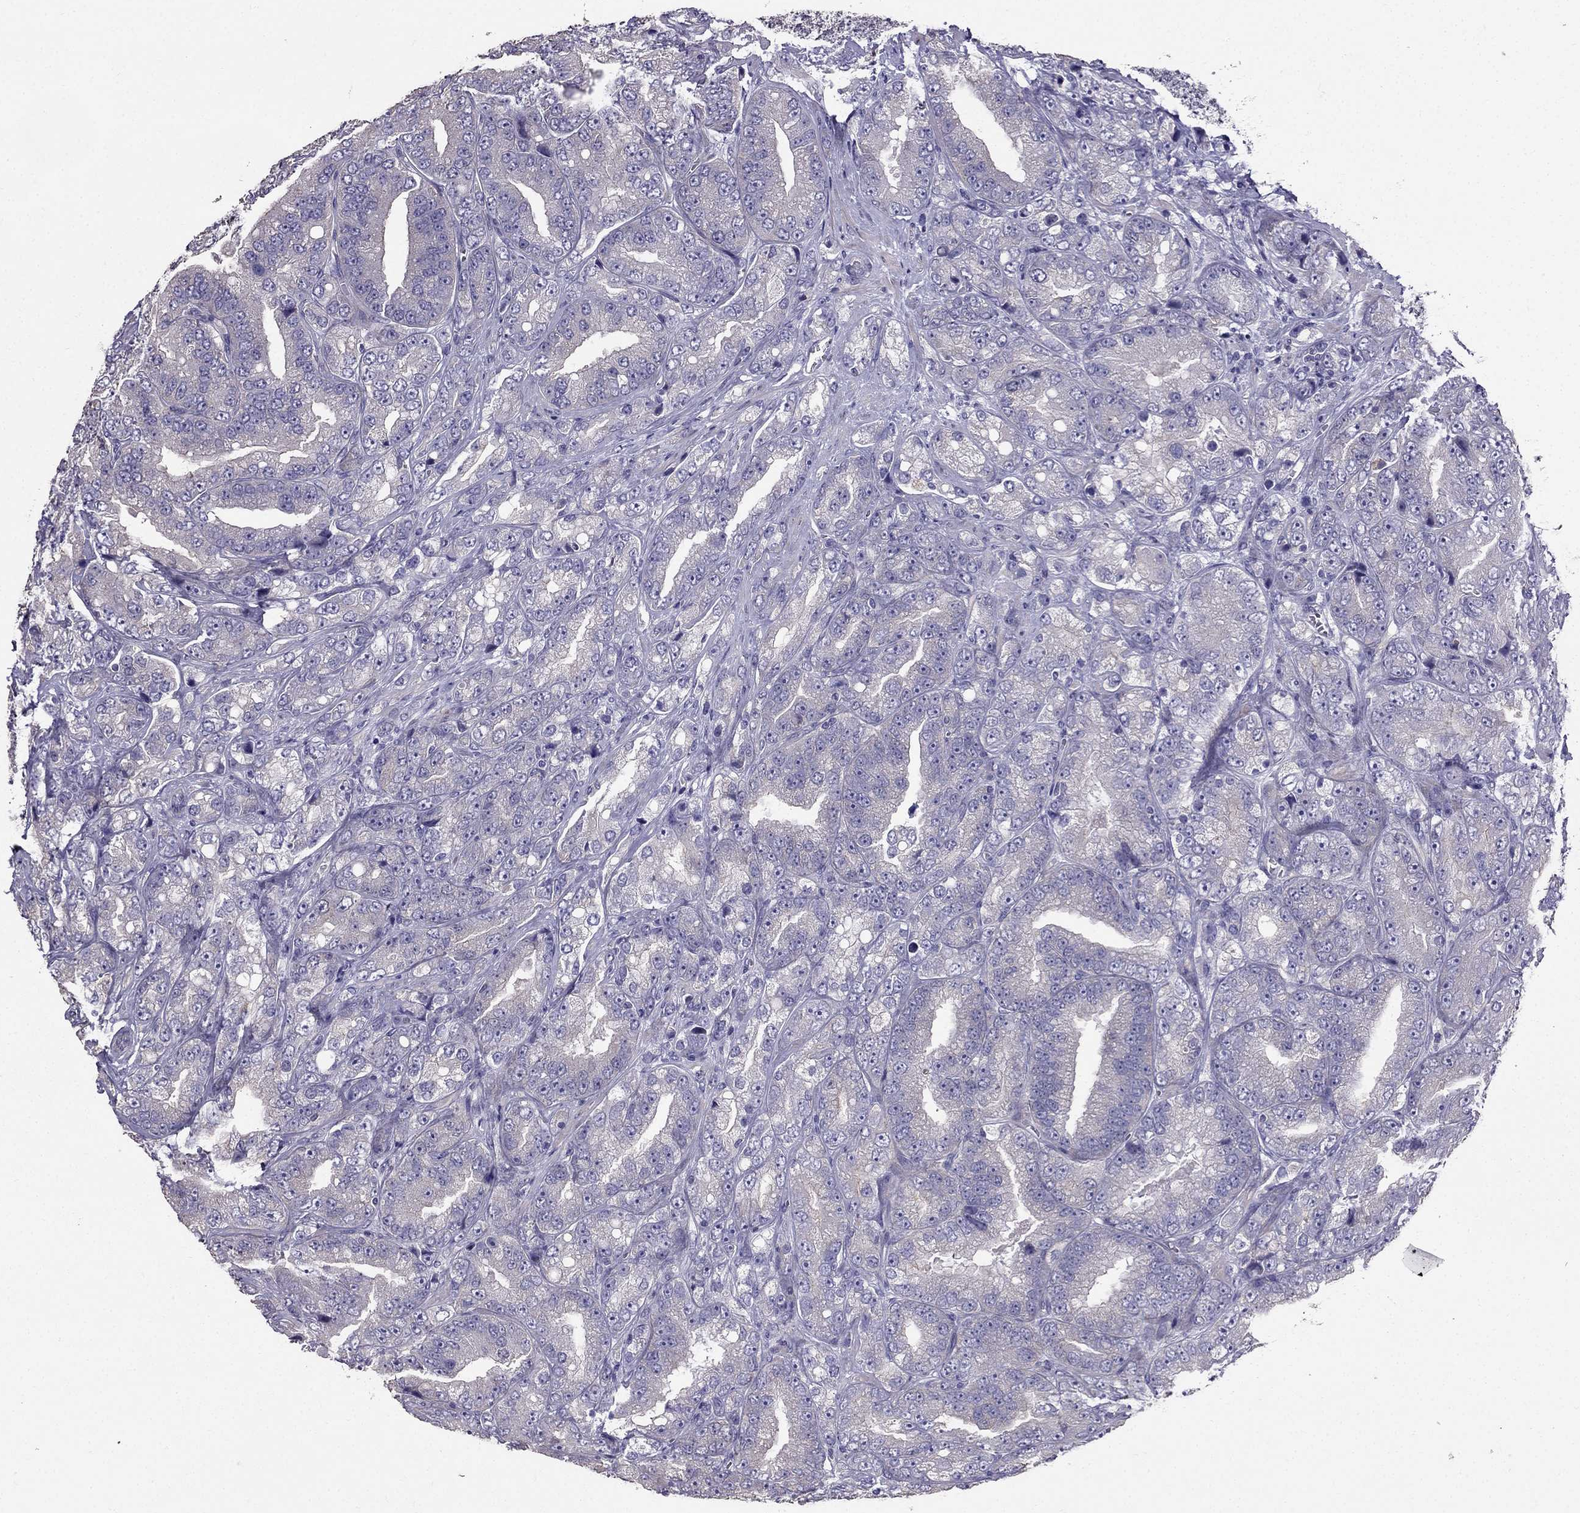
{"staining": {"intensity": "negative", "quantity": "none", "location": "none"}, "tissue": "prostate cancer", "cell_type": "Tumor cells", "image_type": "cancer", "snomed": [{"axis": "morphology", "description": "Adenocarcinoma, NOS"}, {"axis": "topography", "description": "Prostate"}], "caption": "Tumor cells show no significant protein positivity in adenocarcinoma (prostate).", "gene": "AS3MT", "patient": {"sex": "male", "age": 63}}